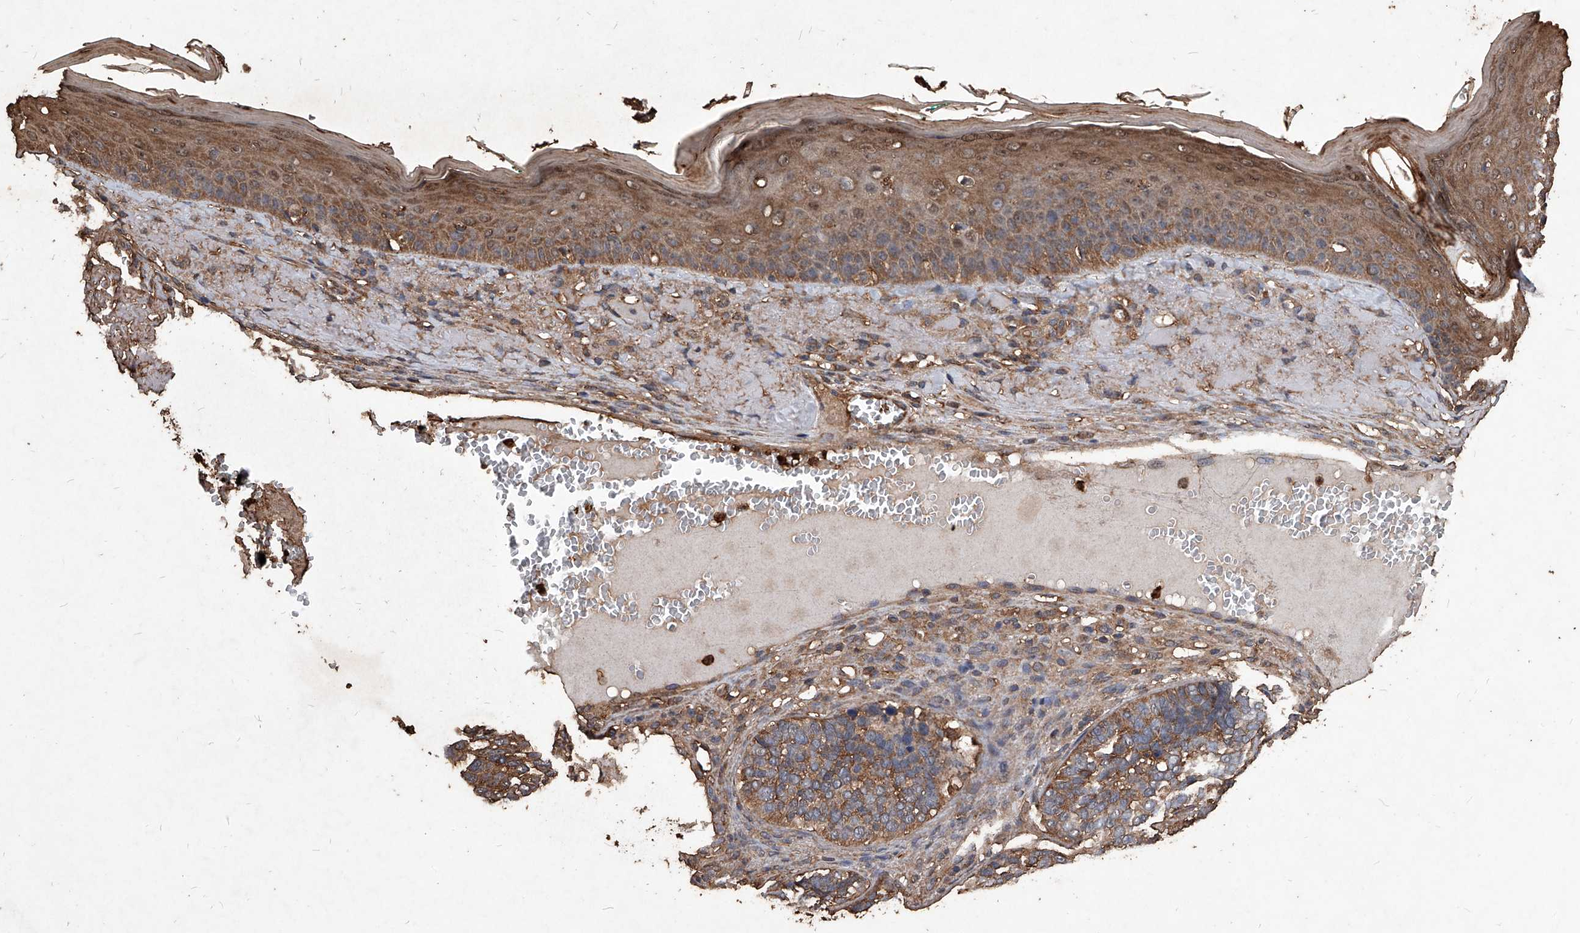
{"staining": {"intensity": "moderate", "quantity": ">75%", "location": "cytoplasmic/membranous"}, "tissue": "skin cancer", "cell_type": "Tumor cells", "image_type": "cancer", "snomed": [{"axis": "morphology", "description": "Basal cell carcinoma"}, {"axis": "topography", "description": "Skin"}], "caption": "High-magnification brightfield microscopy of basal cell carcinoma (skin) stained with DAB (brown) and counterstained with hematoxylin (blue). tumor cells exhibit moderate cytoplasmic/membranous expression is appreciated in approximately>75% of cells. Ihc stains the protein of interest in brown and the nuclei are stained blue.", "gene": "UCP2", "patient": {"sex": "male", "age": 62}}